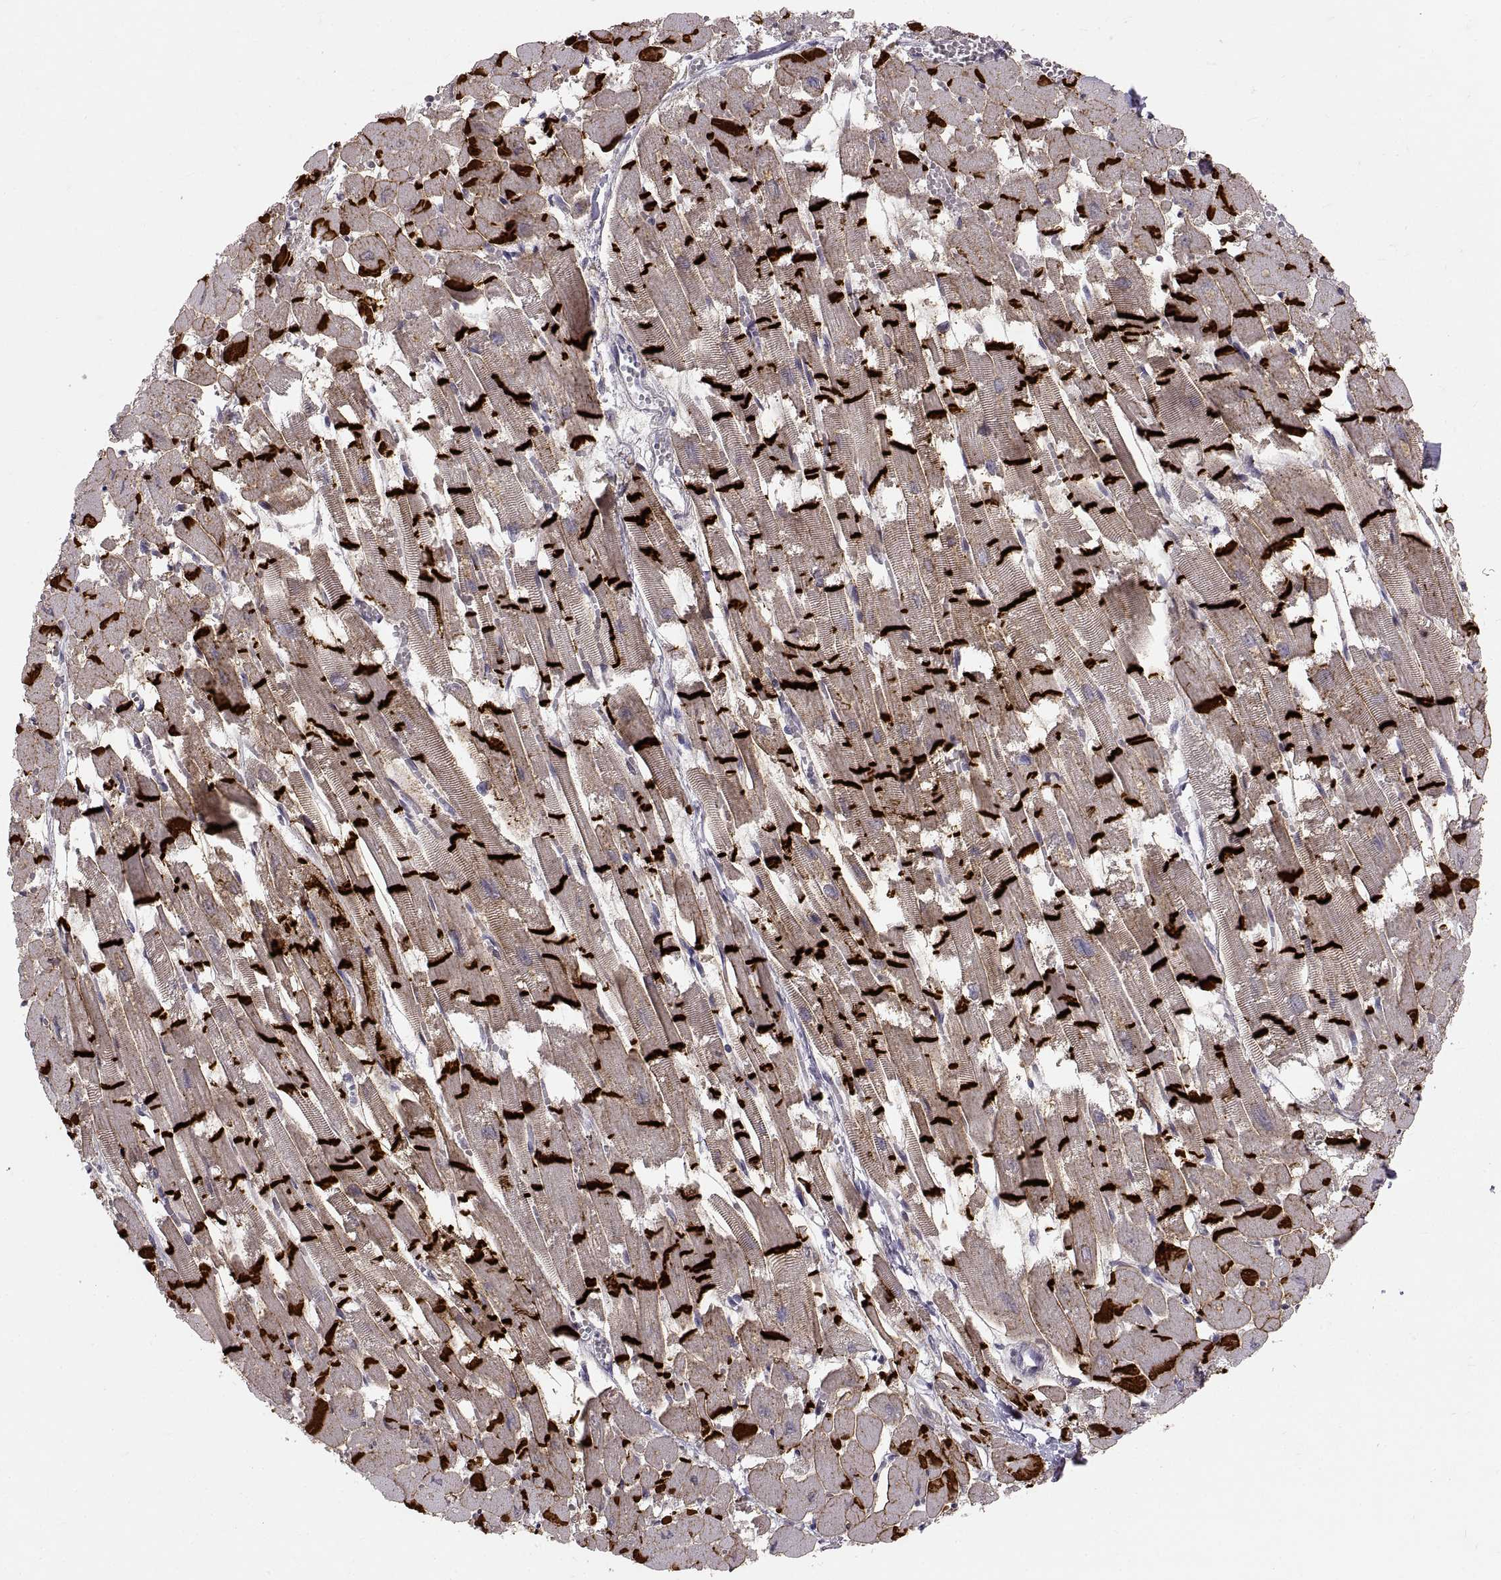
{"staining": {"intensity": "strong", "quantity": "25%-75%", "location": "cytoplasmic/membranous"}, "tissue": "heart muscle", "cell_type": "Cardiomyocytes", "image_type": "normal", "snomed": [{"axis": "morphology", "description": "Normal tissue, NOS"}, {"axis": "topography", "description": "Heart"}], "caption": "Strong cytoplasmic/membranous expression is present in approximately 25%-75% of cardiomyocytes in benign heart muscle.", "gene": "CDH2", "patient": {"sex": "female", "age": 52}}